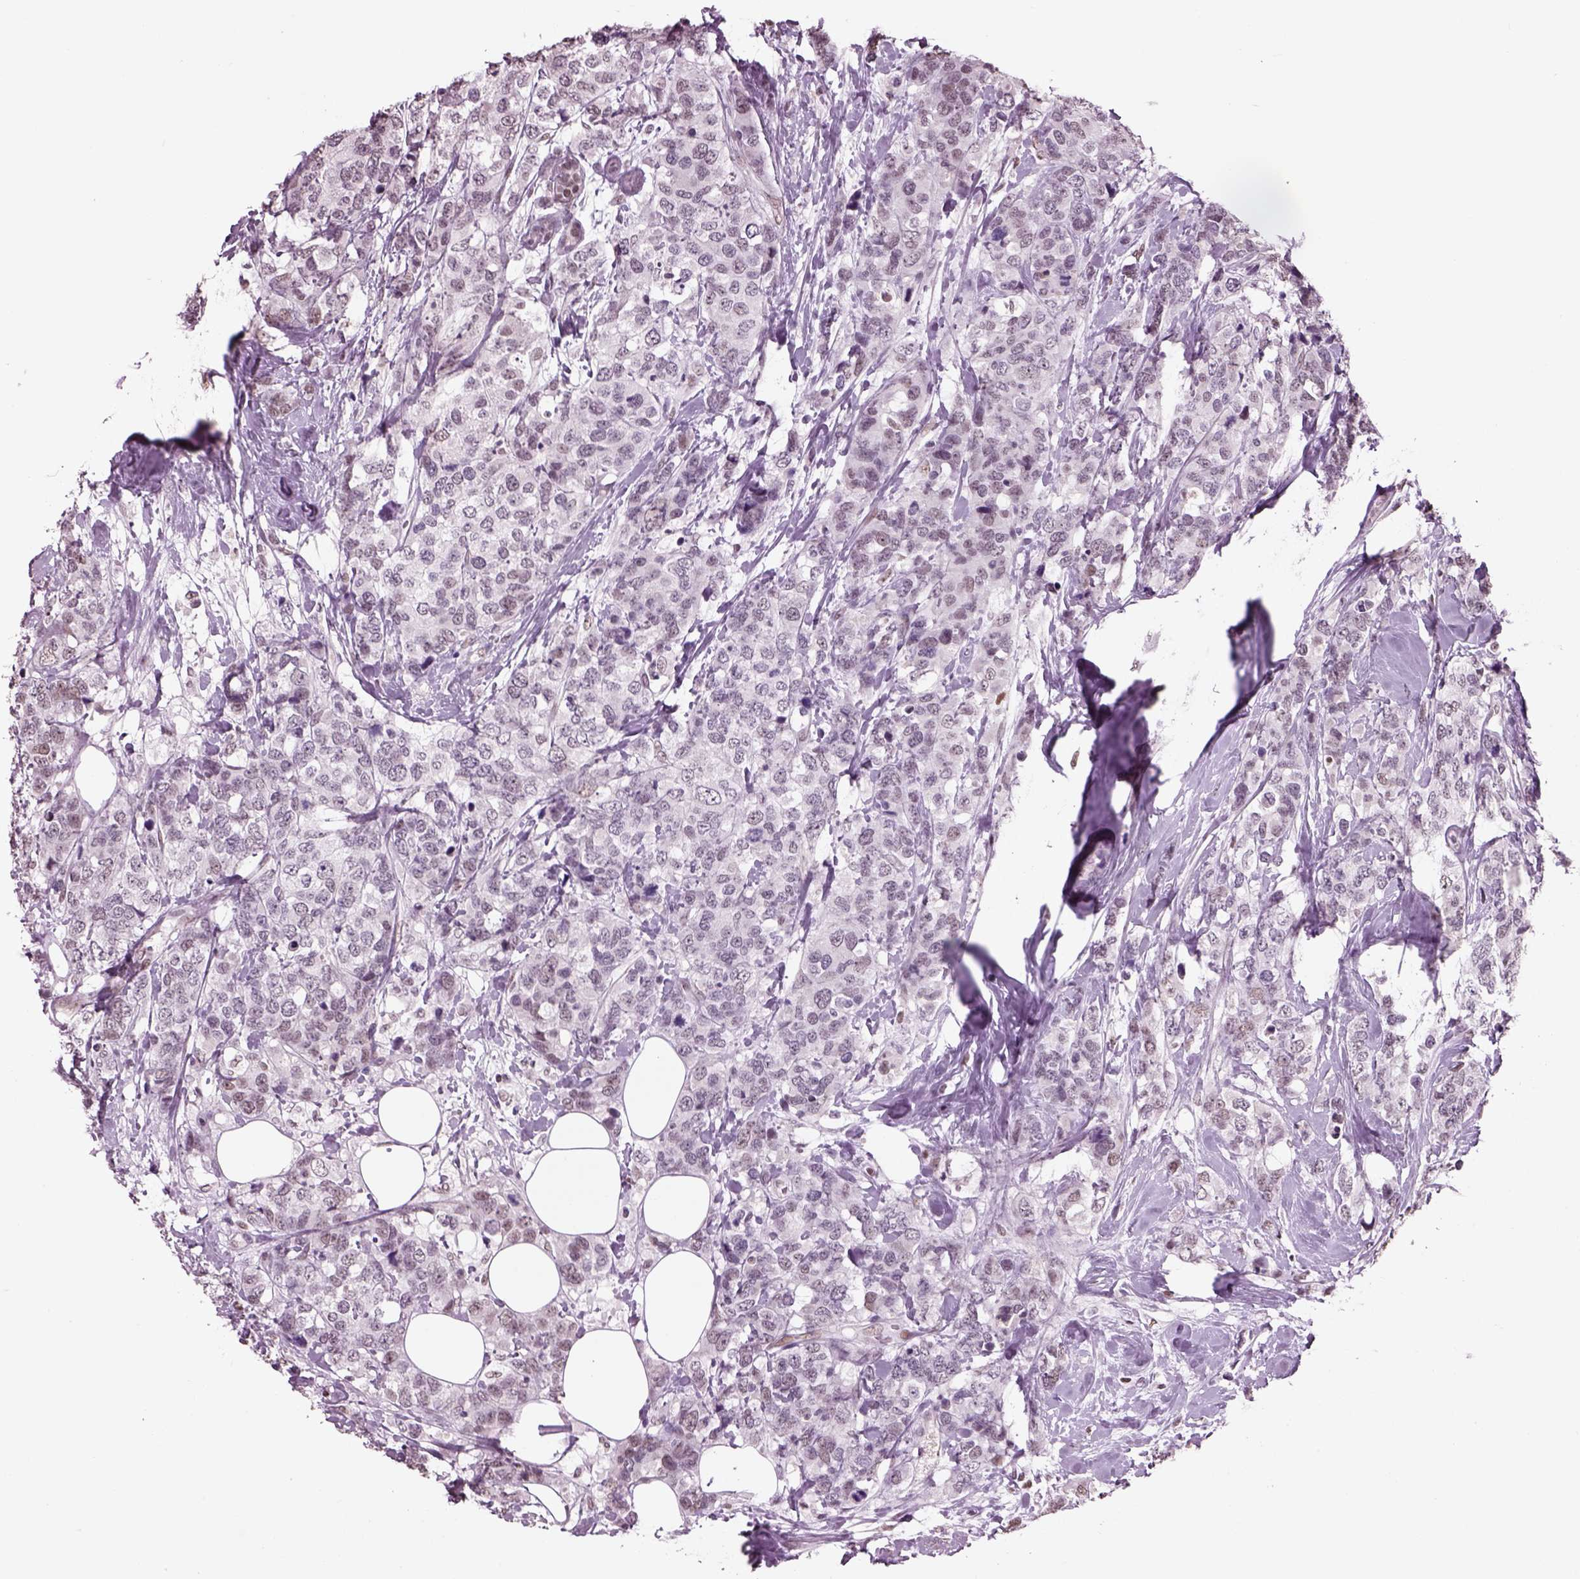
{"staining": {"intensity": "weak", "quantity": ">75%", "location": "nuclear"}, "tissue": "breast cancer", "cell_type": "Tumor cells", "image_type": "cancer", "snomed": [{"axis": "morphology", "description": "Lobular carcinoma"}, {"axis": "topography", "description": "Breast"}], "caption": "IHC image of neoplastic tissue: breast cancer stained using IHC reveals low levels of weak protein expression localized specifically in the nuclear of tumor cells, appearing as a nuclear brown color.", "gene": "SEPHS1", "patient": {"sex": "female", "age": 59}}